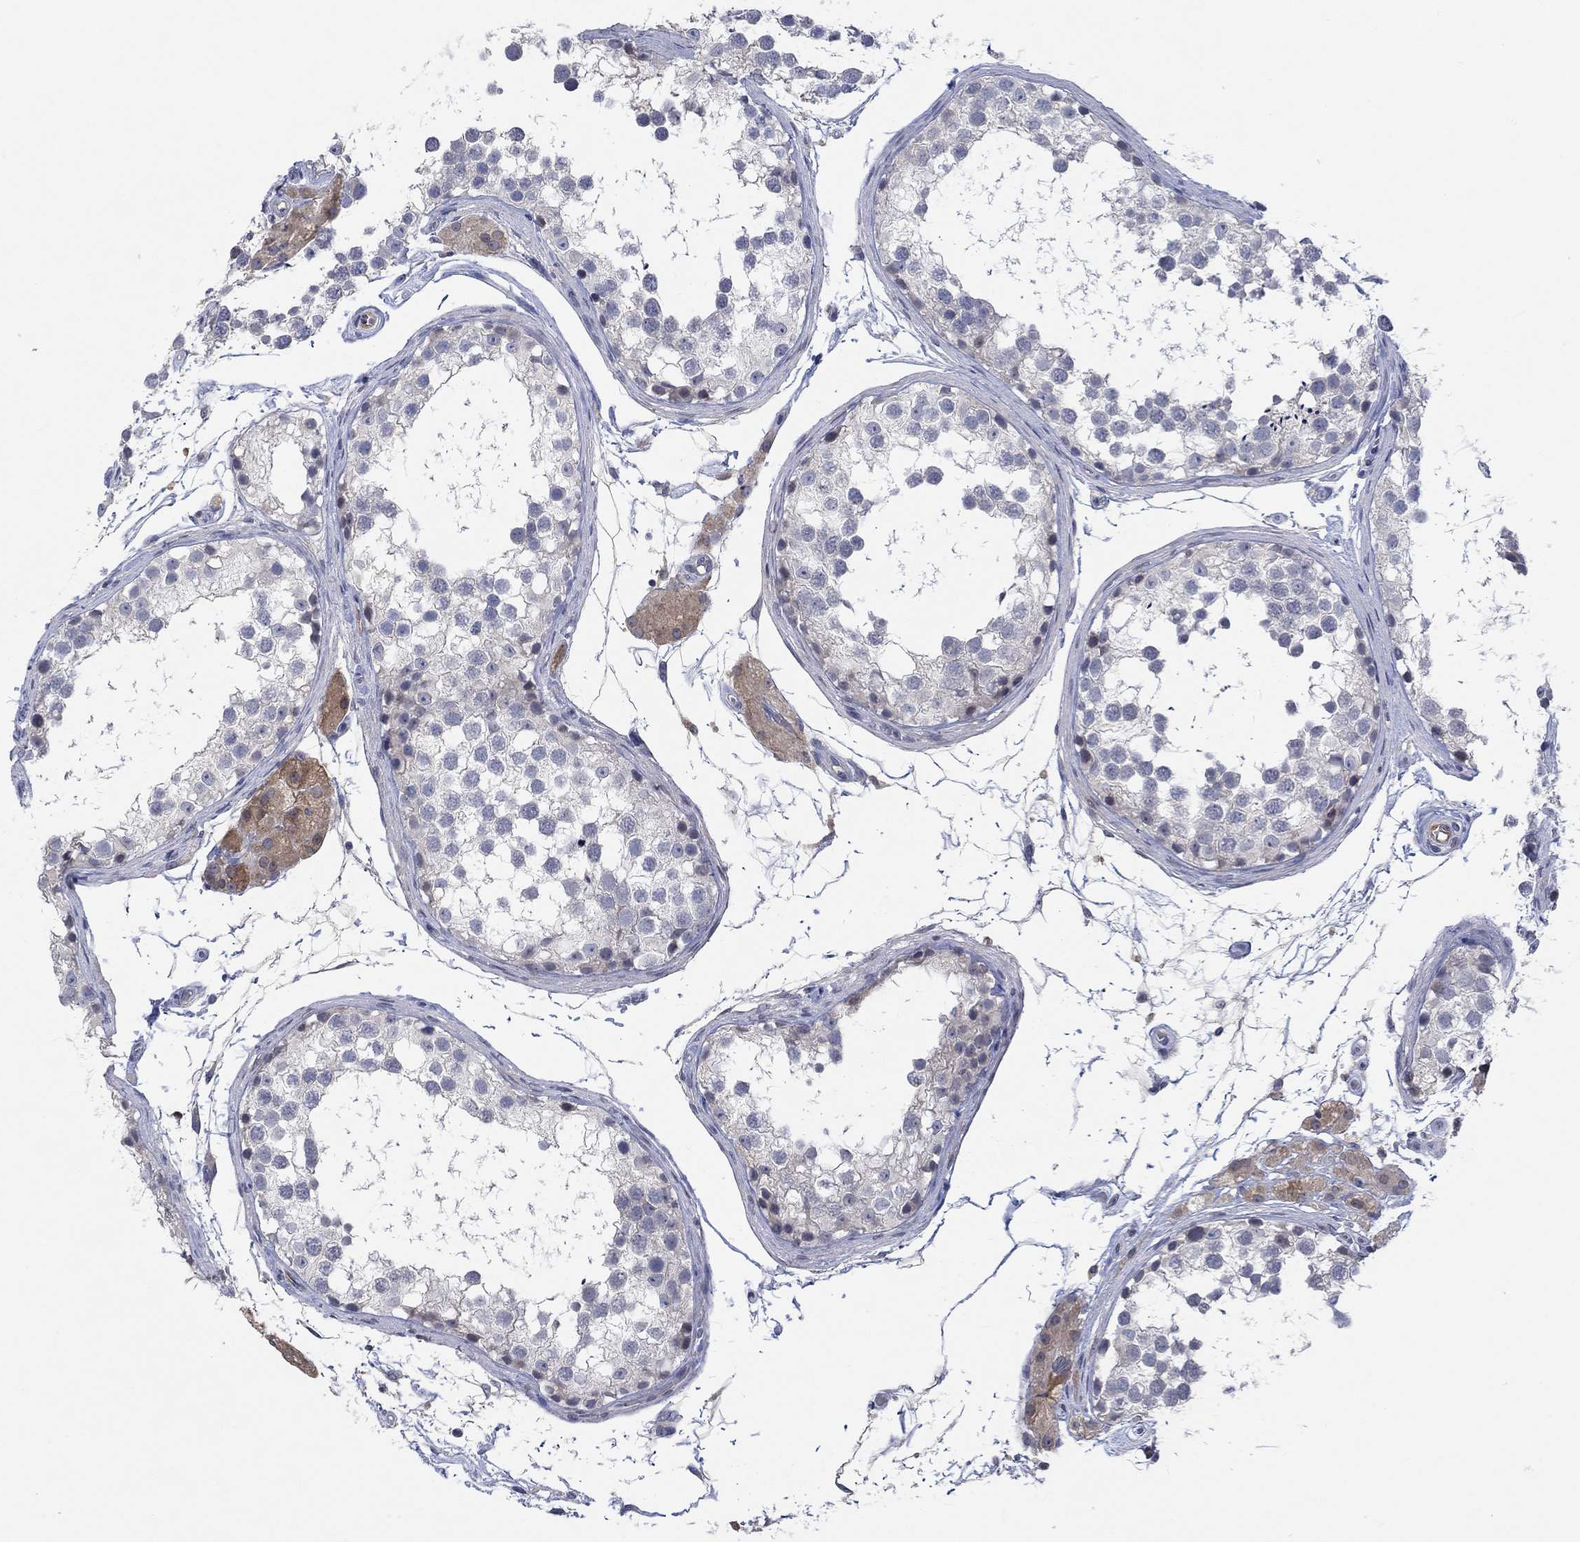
{"staining": {"intensity": "negative", "quantity": "none", "location": "none"}, "tissue": "testis", "cell_type": "Cells in seminiferous ducts", "image_type": "normal", "snomed": [{"axis": "morphology", "description": "Normal tissue, NOS"}, {"axis": "morphology", "description": "Seminoma, NOS"}, {"axis": "topography", "description": "Testis"}], "caption": "There is no significant expression in cells in seminiferous ducts of testis. (DAB (3,3'-diaminobenzidine) IHC visualized using brightfield microscopy, high magnification).", "gene": "TGM2", "patient": {"sex": "male", "age": 65}}